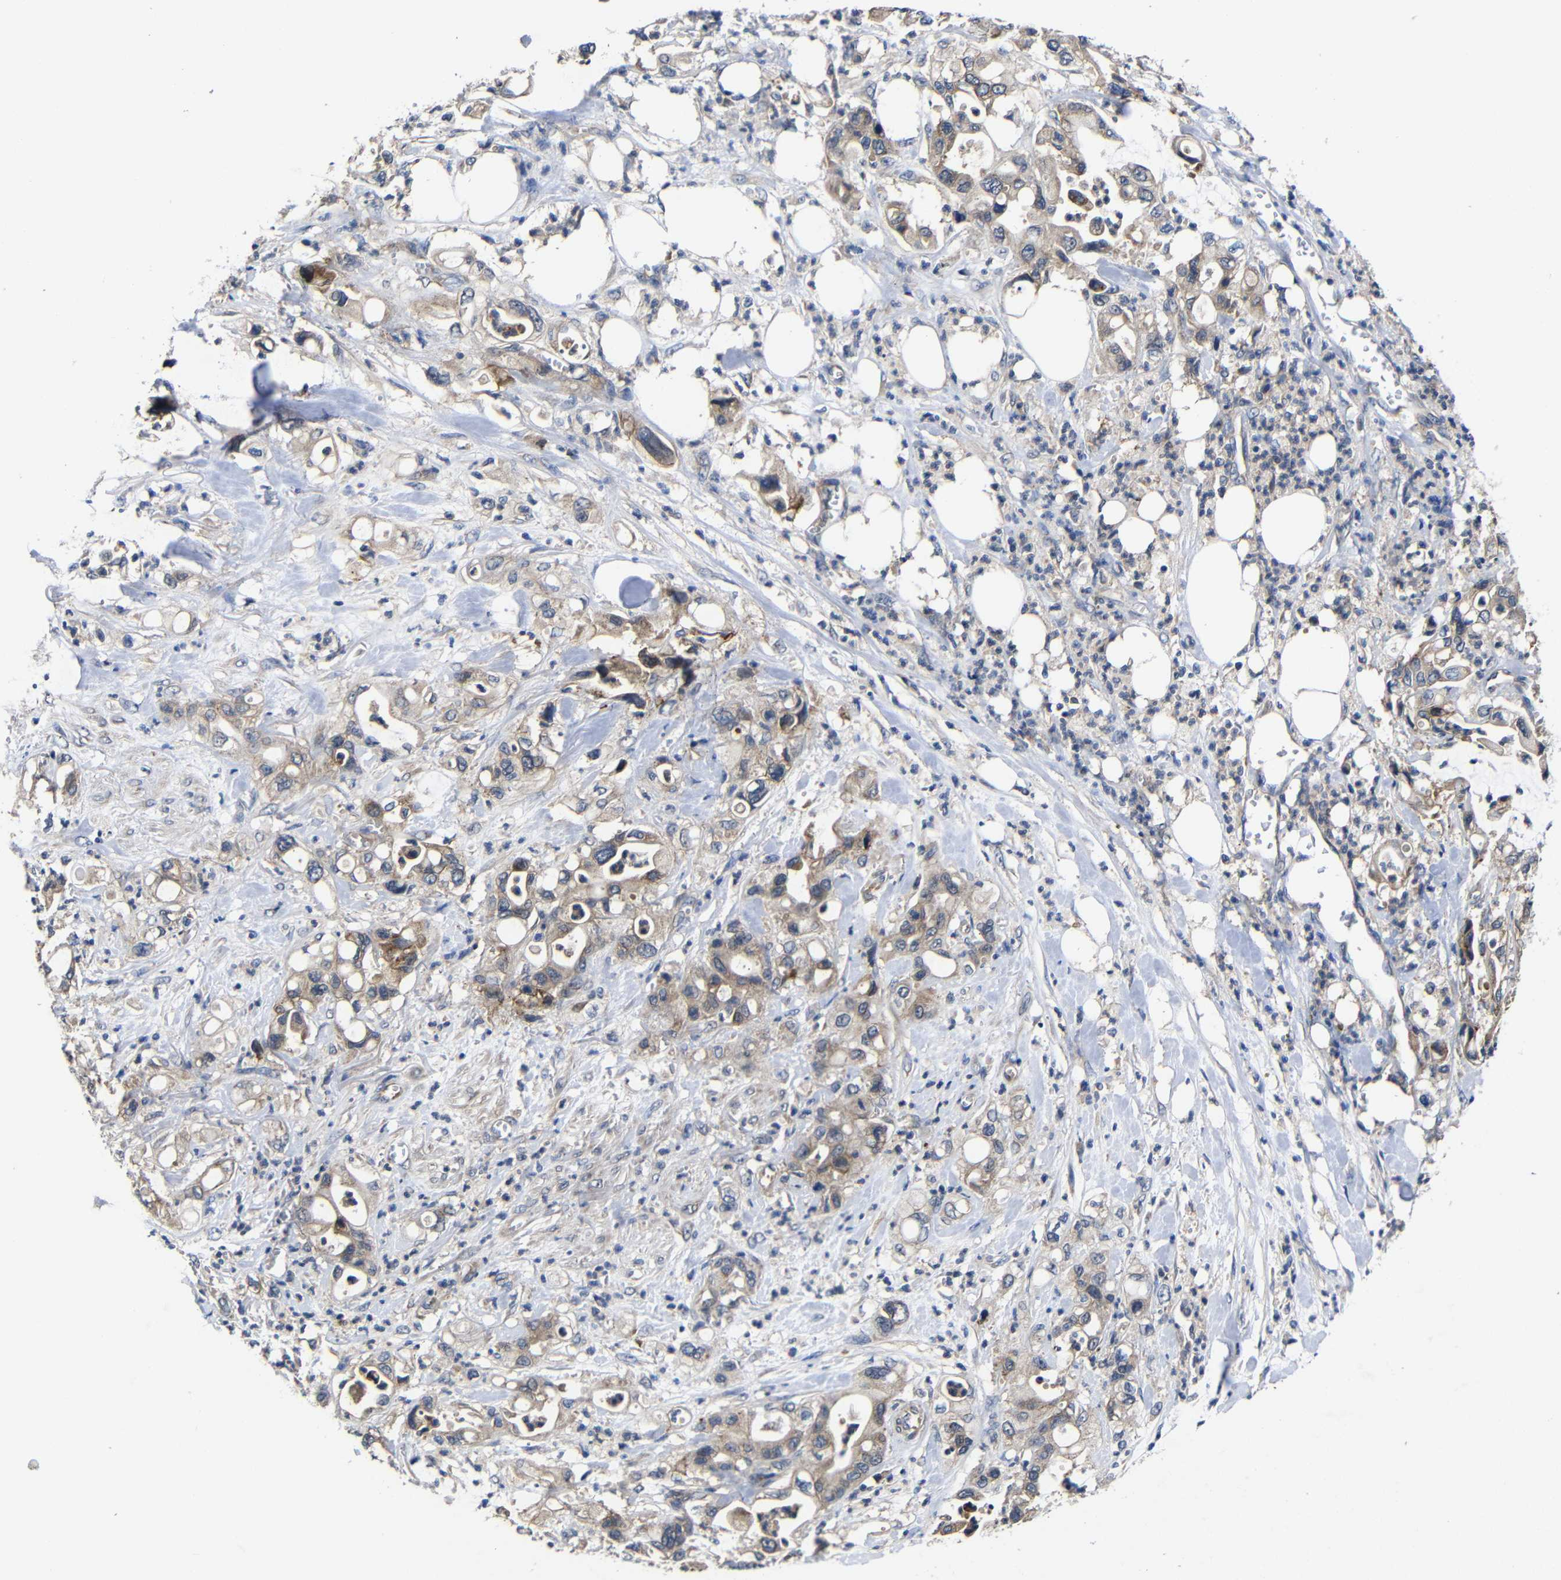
{"staining": {"intensity": "weak", "quantity": ">75%", "location": "cytoplasmic/membranous"}, "tissue": "pancreatic cancer", "cell_type": "Tumor cells", "image_type": "cancer", "snomed": [{"axis": "morphology", "description": "Adenocarcinoma, NOS"}, {"axis": "topography", "description": "Pancreas"}], "caption": "About >75% of tumor cells in adenocarcinoma (pancreatic) exhibit weak cytoplasmic/membranous protein positivity as visualized by brown immunohistochemical staining.", "gene": "LPAR5", "patient": {"sex": "male", "age": 70}}